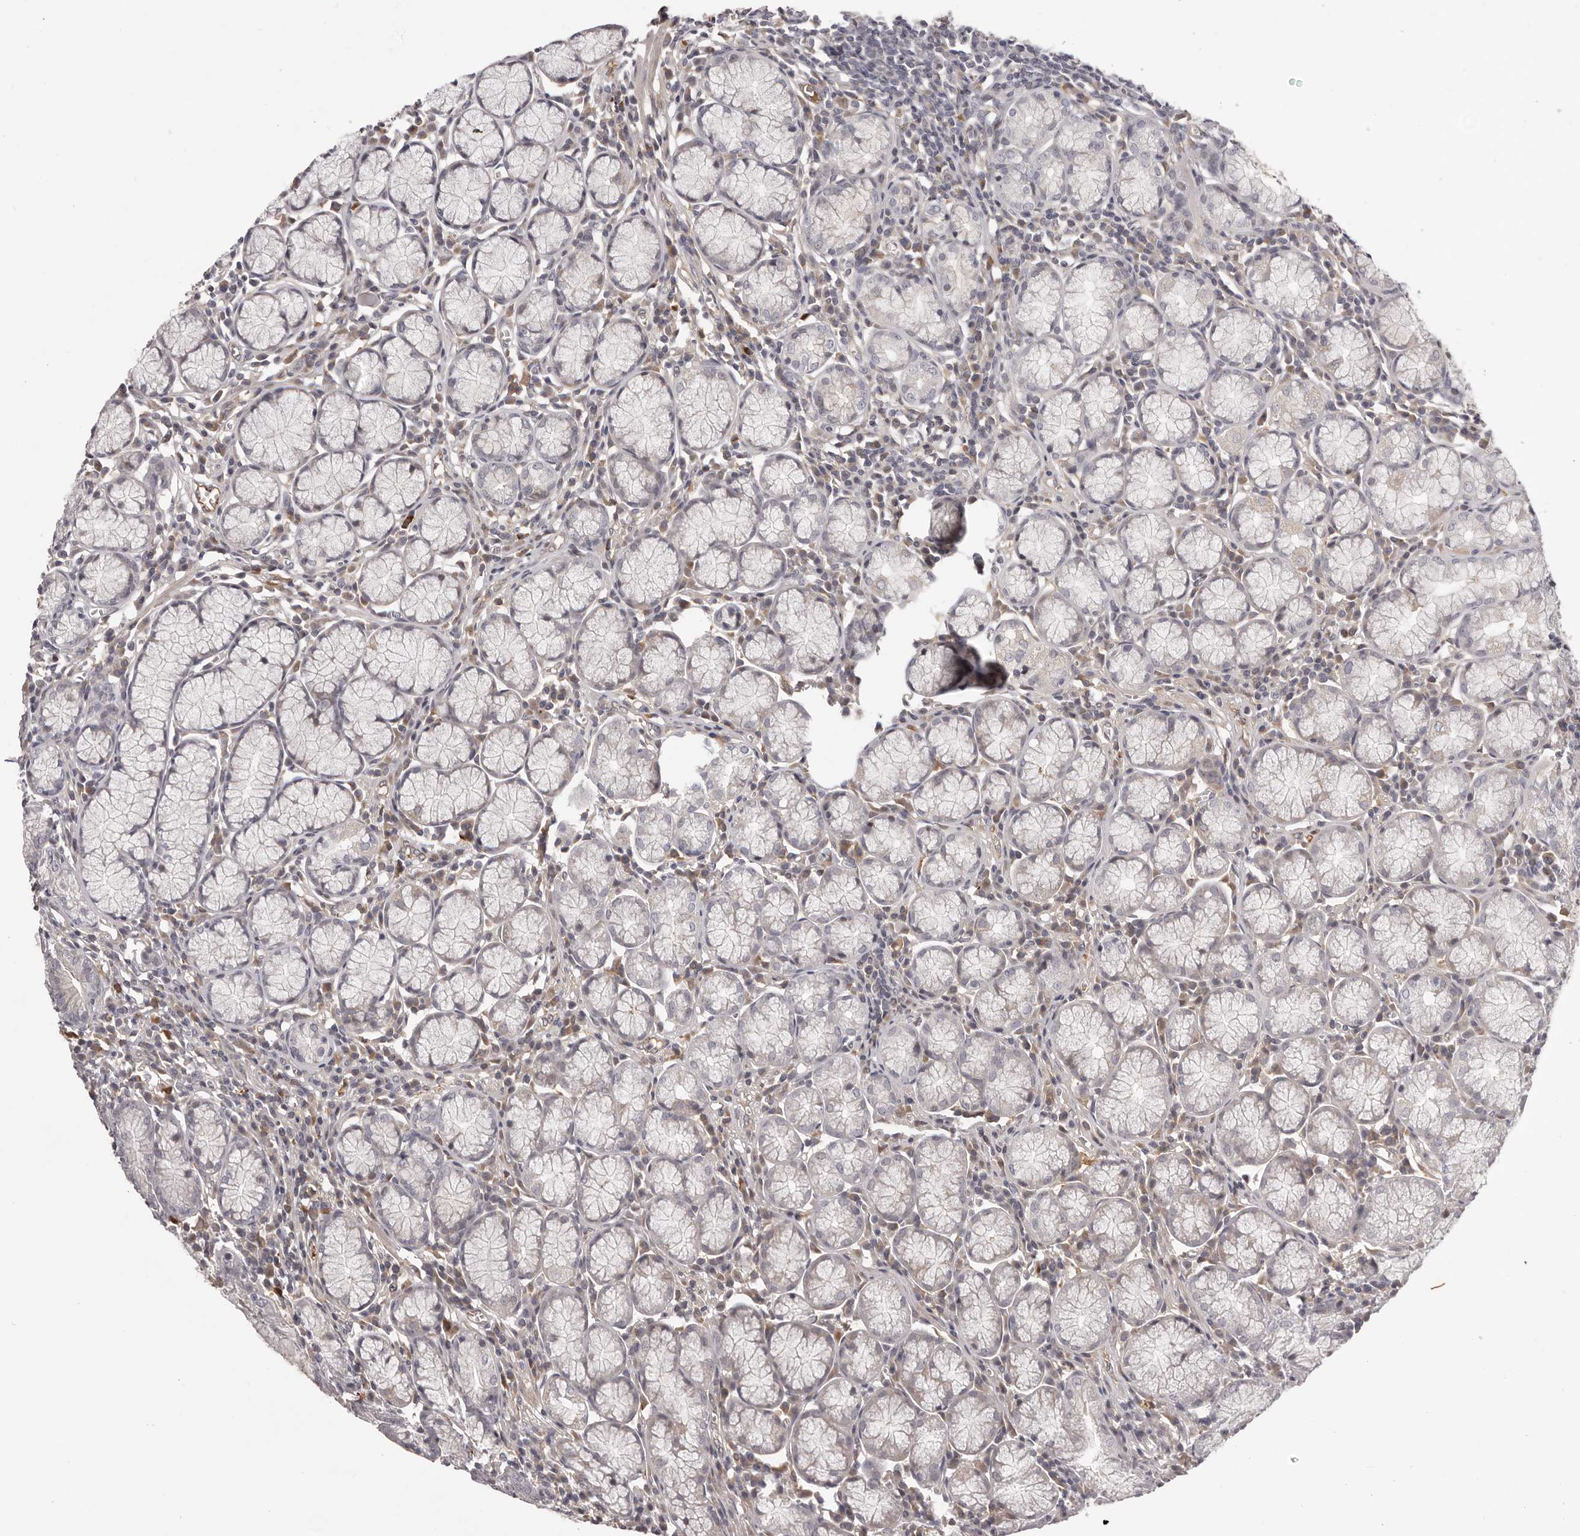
{"staining": {"intensity": "moderate", "quantity": "<25%", "location": "cytoplasmic/membranous"}, "tissue": "stomach", "cell_type": "Glandular cells", "image_type": "normal", "snomed": [{"axis": "morphology", "description": "Normal tissue, NOS"}, {"axis": "topography", "description": "Stomach"}], "caption": "DAB (3,3'-diaminobenzidine) immunohistochemical staining of normal stomach exhibits moderate cytoplasmic/membranous protein positivity in about <25% of glandular cells.", "gene": "OTUD3", "patient": {"sex": "male", "age": 55}}